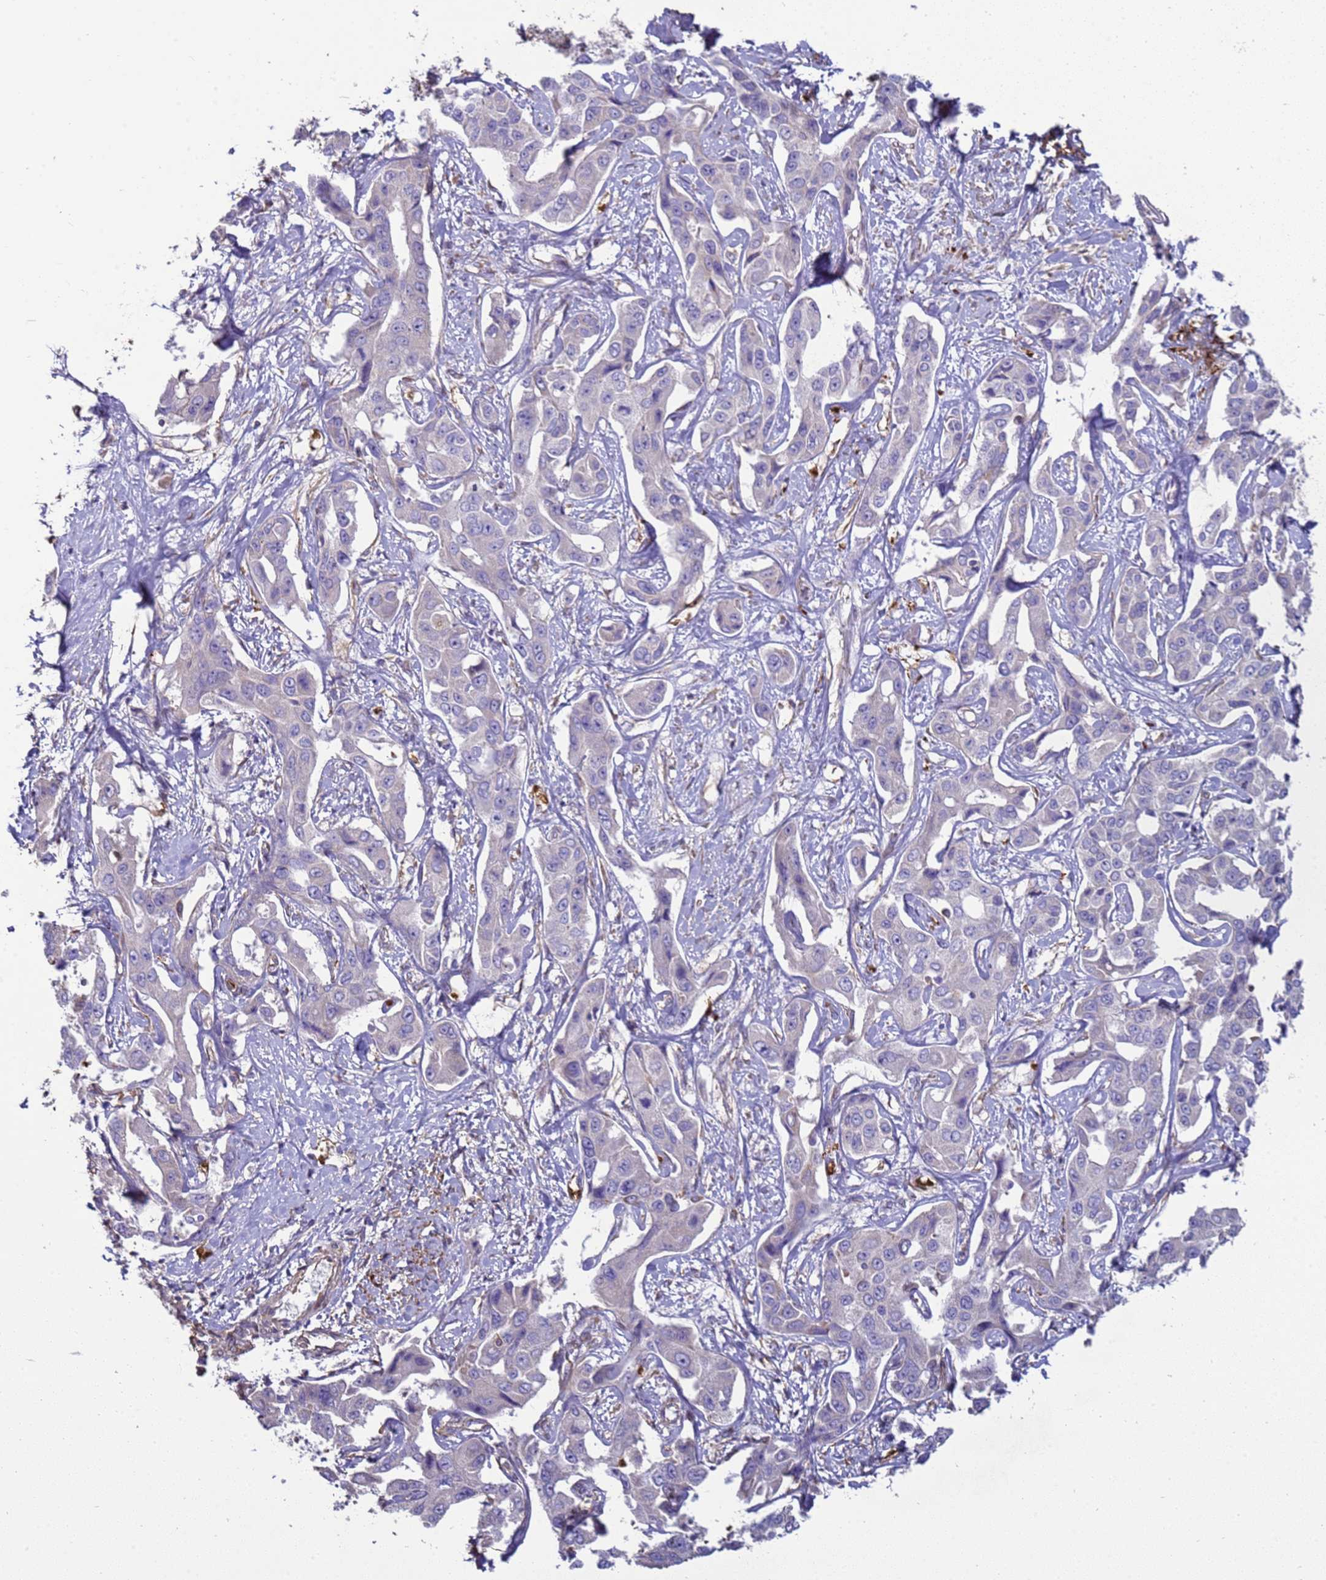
{"staining": {"intensity": "negative", "quantity": "none", "location": "none"}, "tissue": "liver cancer", "cell_type": "Tumor cells", "image_type": "cancer", "snomed": [{"axis": "morphology", "description": "Cholangiocarcinoma"}, {"axis": "topography", "description": "Liver"}], "caption": "DAB (3,3'-diaminobenzidine) immunohistochemical staining of human cholangiocarcinoma (liver) displays no significant staining in tumor cells. (DAB (3,3'-diaminobenzidine) IHC, high magnification).", "gene": "SGIP1", "patient": {"sex": "male", "age": 59}}